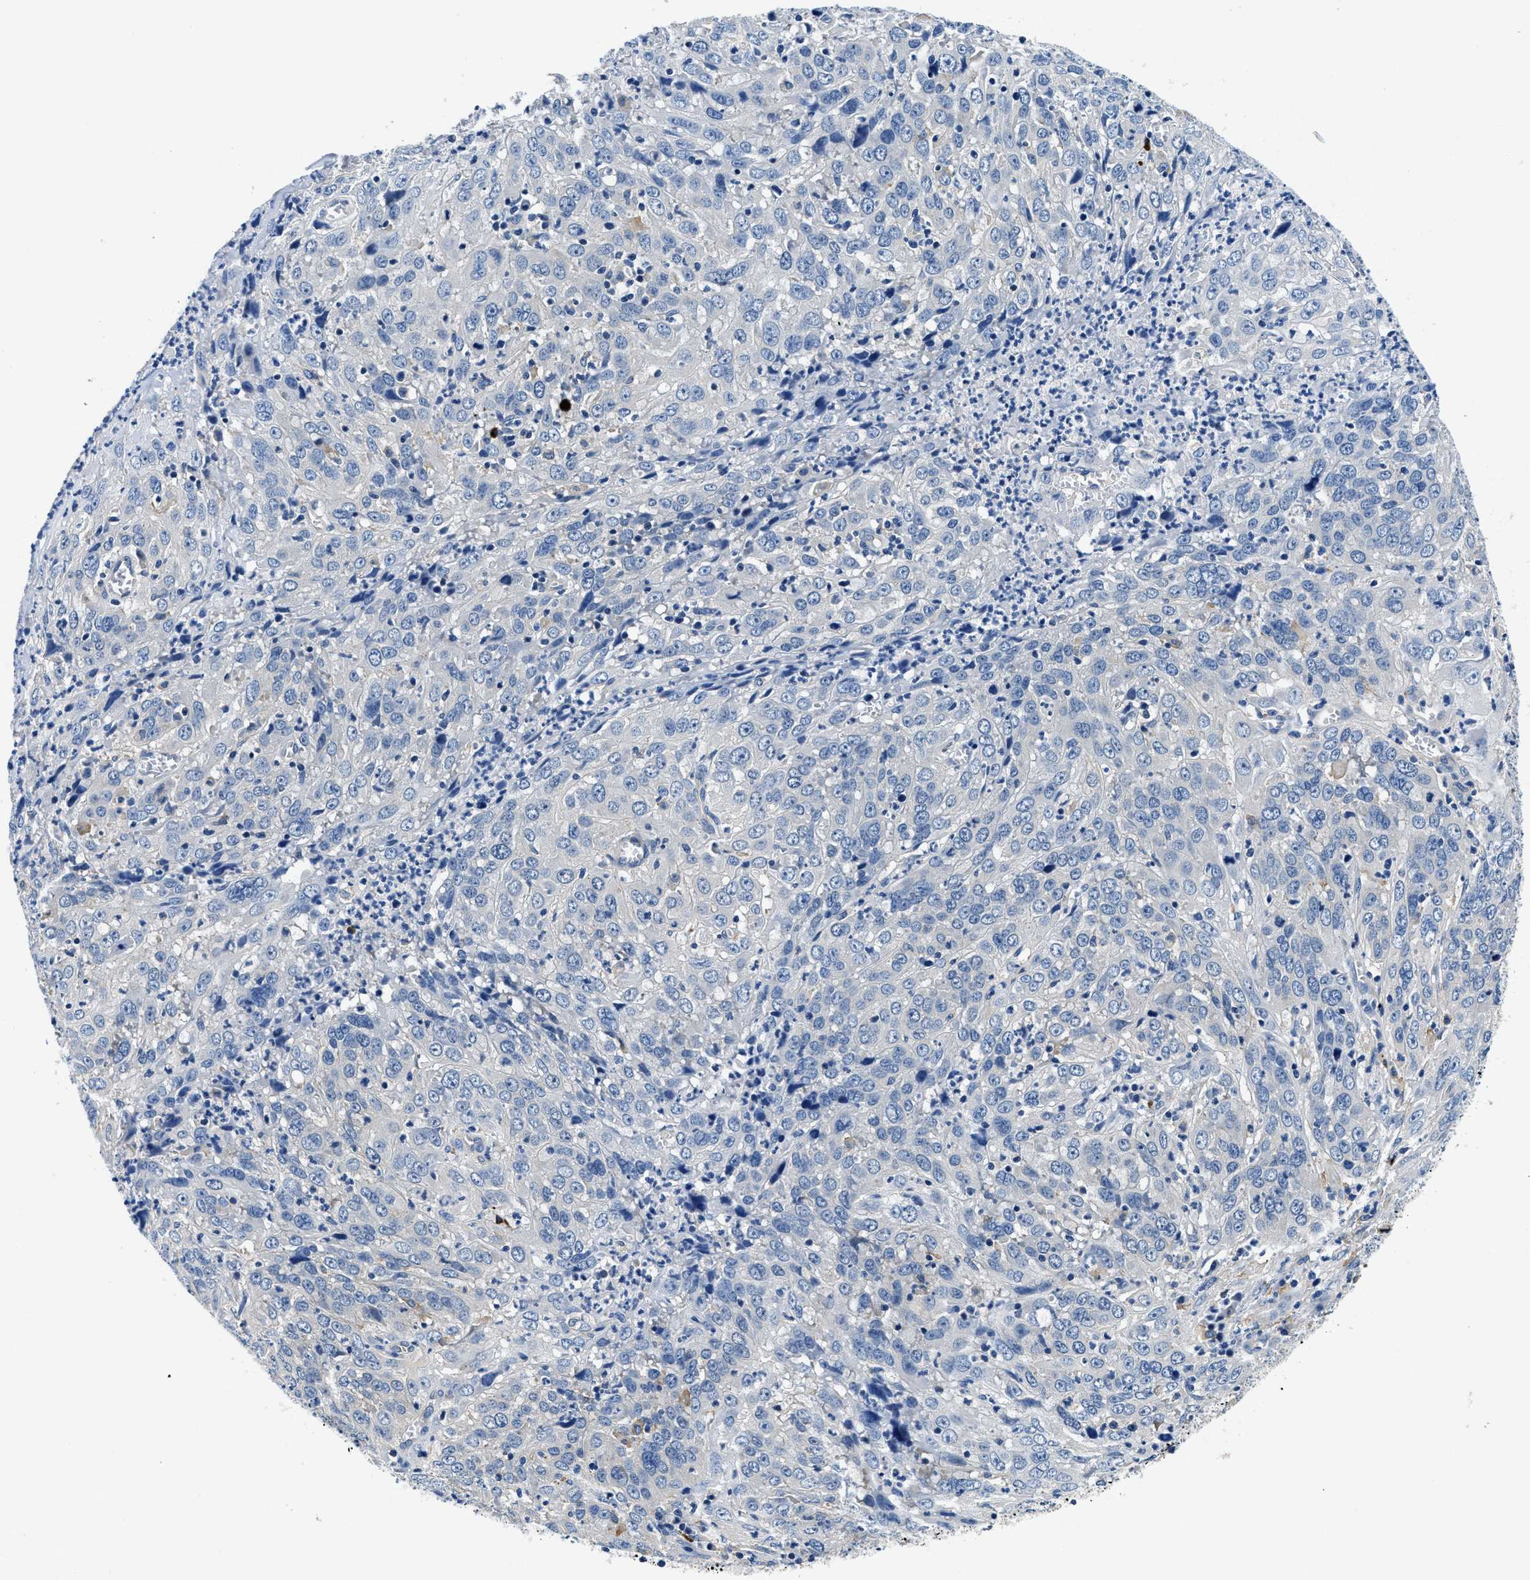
{"staining": {"intensity": "negative", "quantity": "none", "location": "none"}, "tissue": "cervical cancer", "cell_type": "Tumor cells", "image_type": "cancer", "snomed": [{"axis": "morphology", "description": "Squamous cell carcinoma, NOS"}, {"axis": "topography", "description": "Cervix"}], "caption": "A micrograph of human cervical cancer is negative for staining in tumor cells.", "gene": "ZFAND3", "patient": {"sex": "female", "age": 32}}